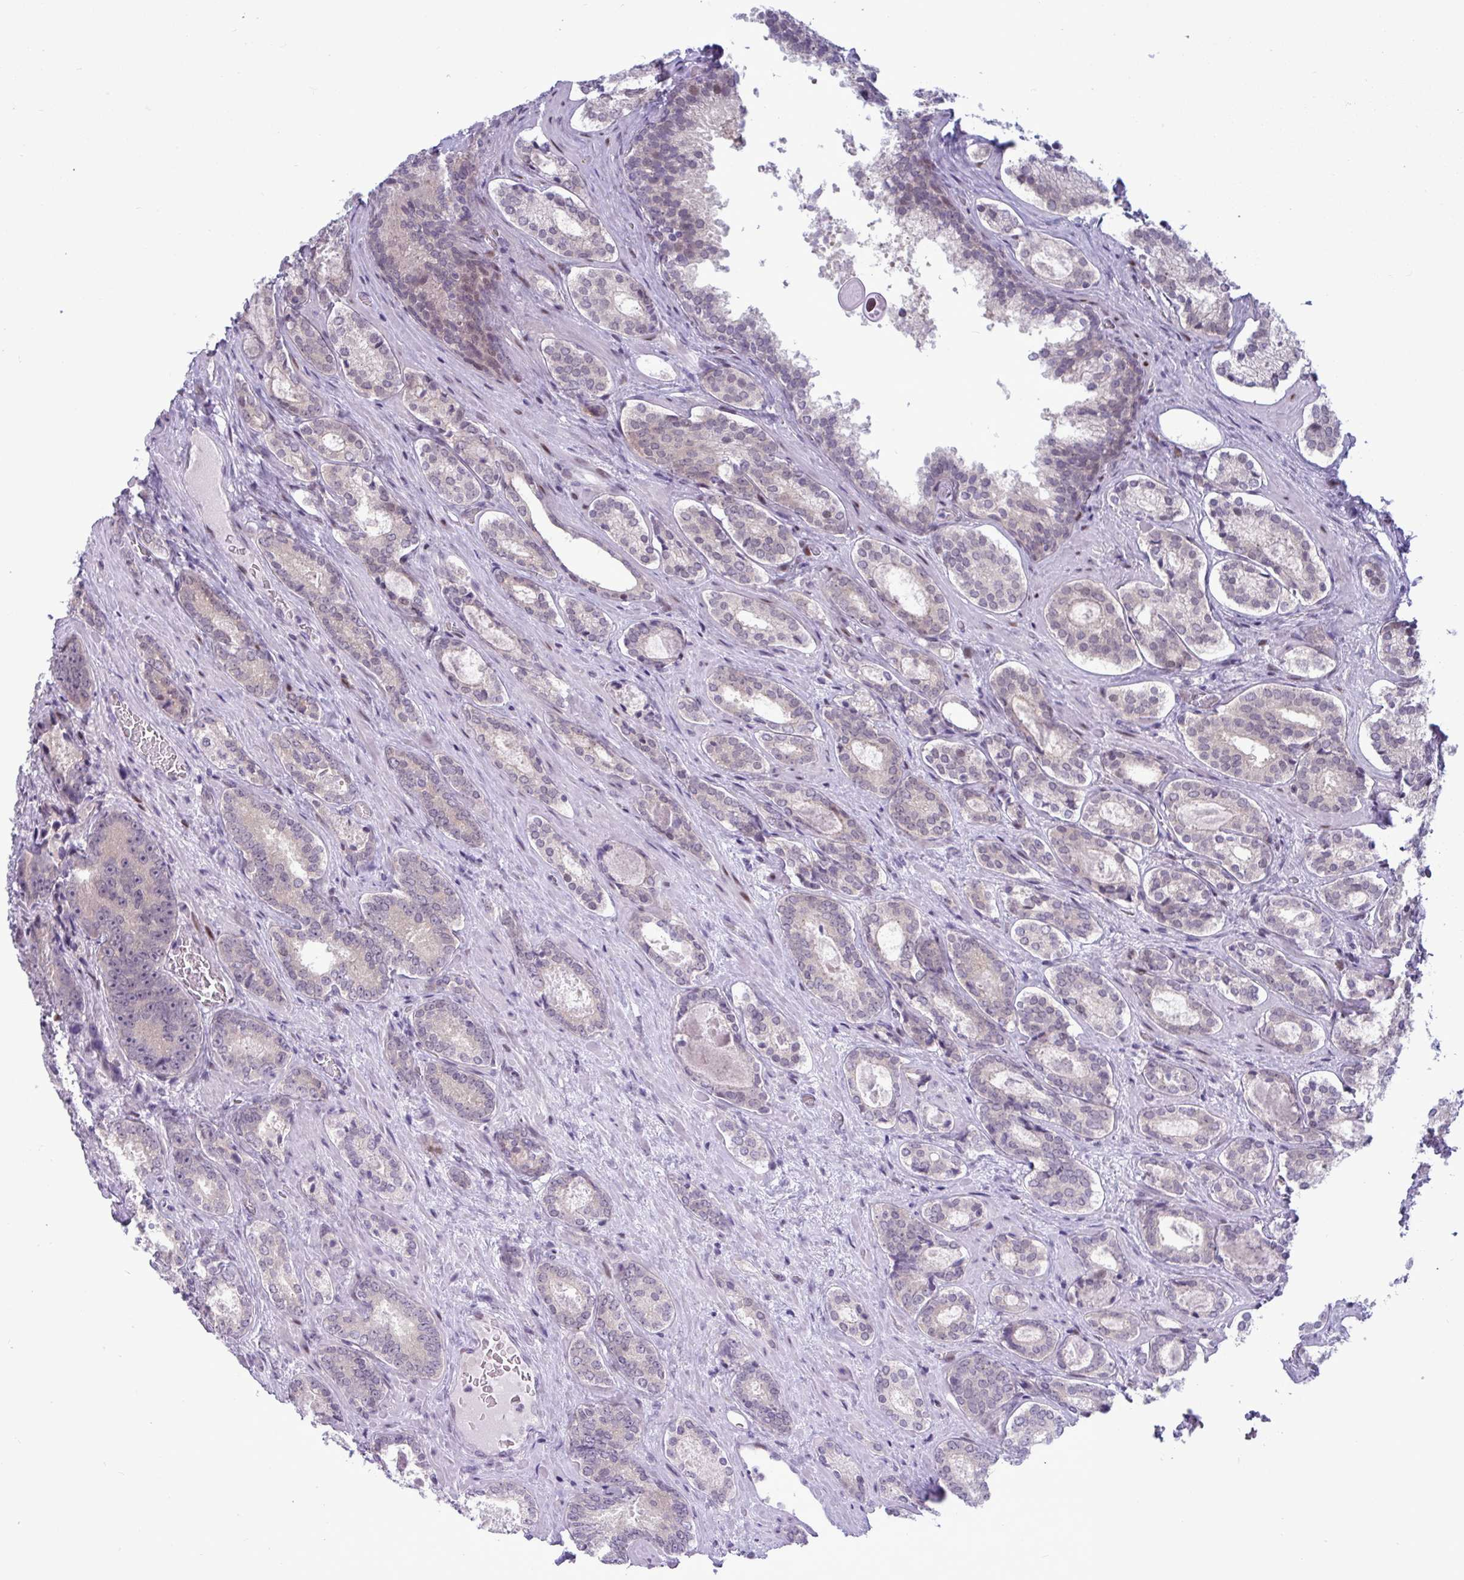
{"staining": {"intensity": "moderate", "quantity": "25%-75%", "location": "nuclear"}, "tissue": "prostate cancer", "cell_type": "Tumor cells", "image_type": "cancer", "snomed": [{"axis": "morphology", "description": "Adenocarcinoma, Low grade"}, {"axis": "topography", "description": "Prostate"}], "caption": "The image displays a brown stain indicating the presence of a protein in the nuclear of tumor cells in adenocarcinoma (low-grade) (prostate).", "gene": "TAB1", "patient": {"sex": "male", "age": 62}}